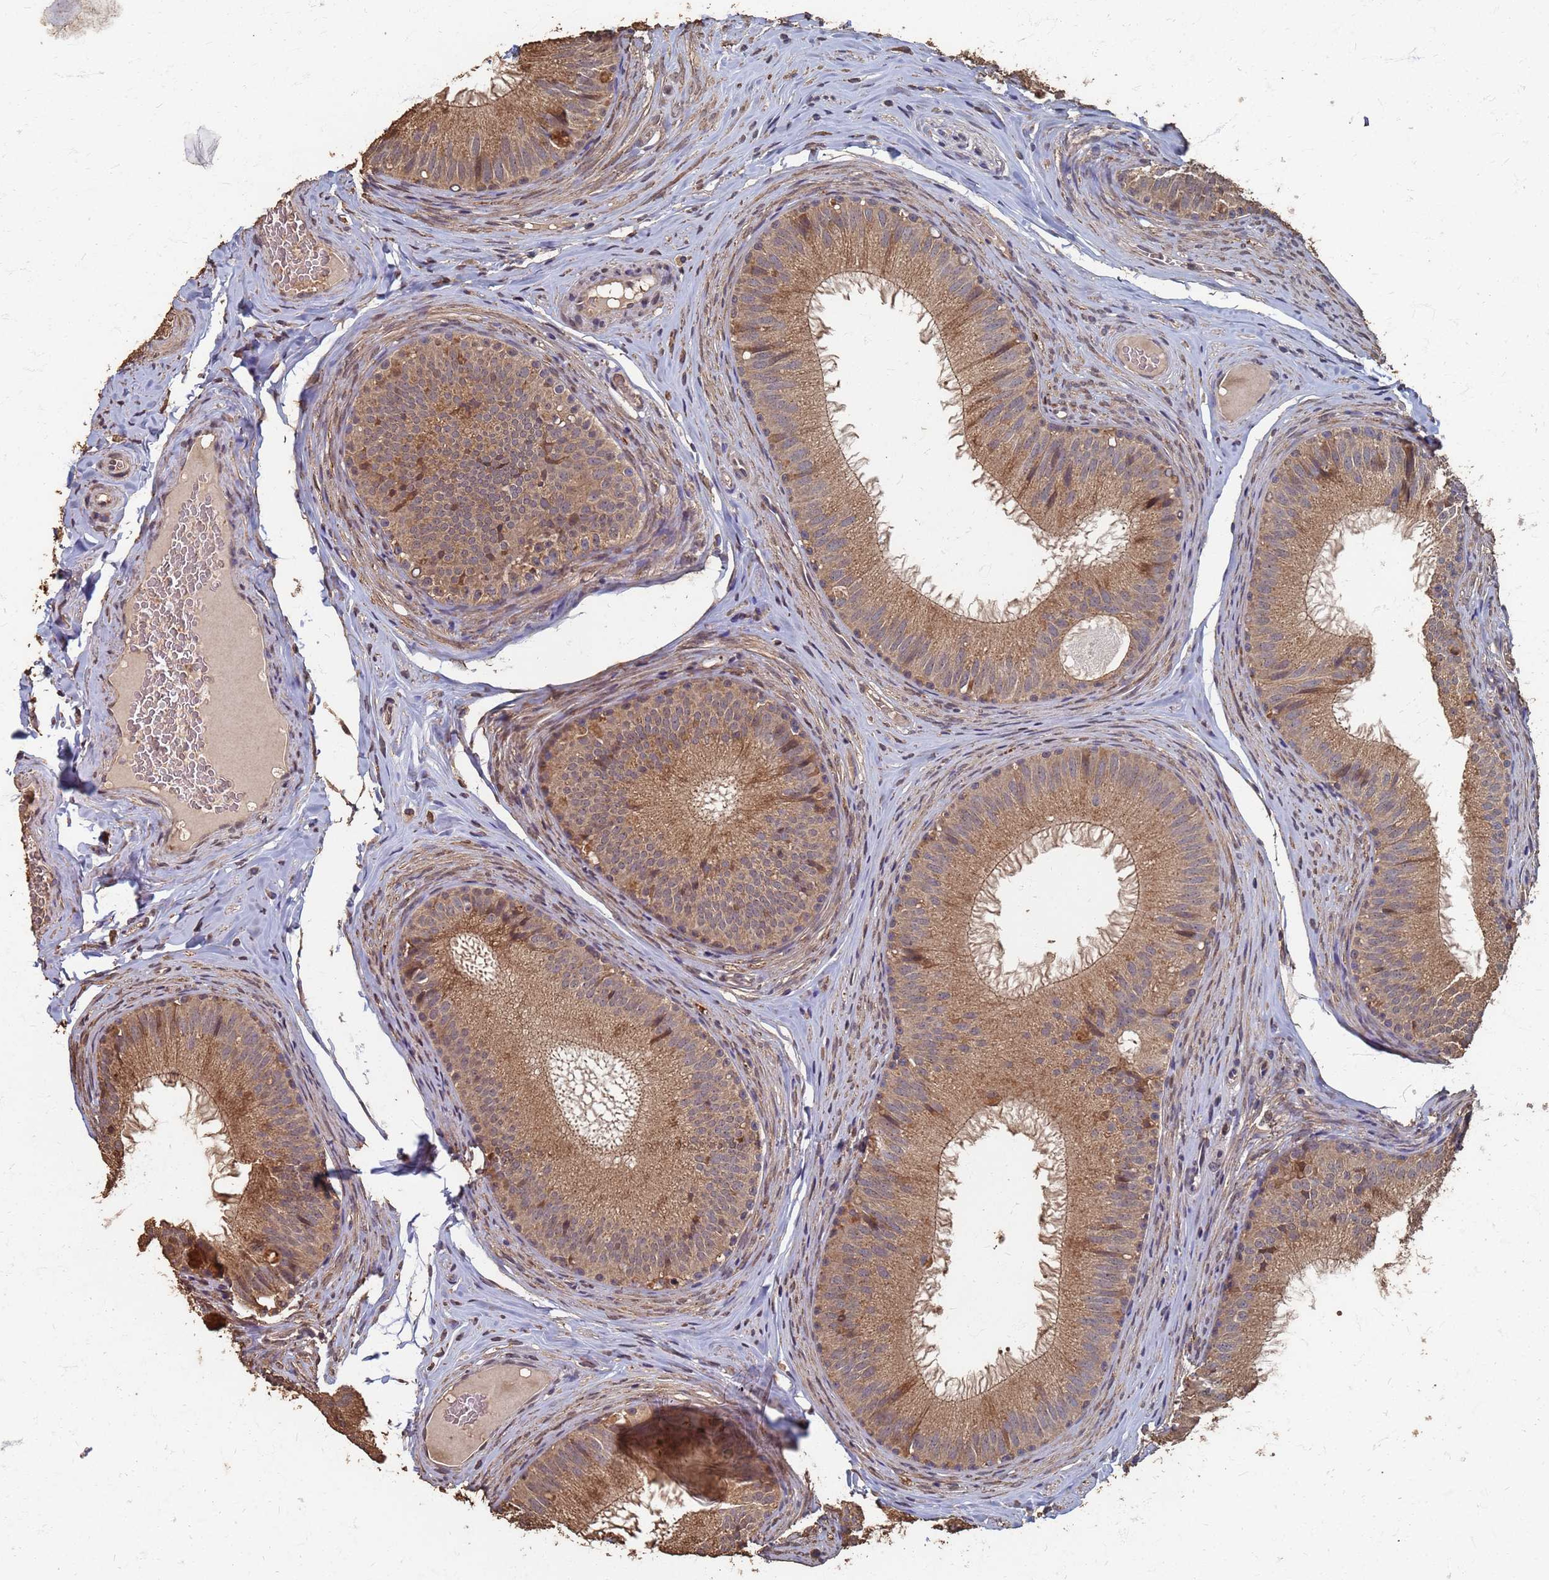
{"staining": {"intensity": "moderate", "quantity": ">75%", "location": "cytoplasmic/membranous"}, "tissue": "epididymis", "cell_type": "Glandular cells", "image_type": "normal", "snomed": [{"axis": "morphology", "description": "Normal tissue, NOS"}, {"axis": "topography", "description": "Epididymis"}], "caption": "Immunohistochemistry (IHC) histopathology image of benign epididymis: human epididymis stained using IHC displays medium levels of moderate protein expression localized specifically in the cytoplasmic/membranous of glandular cells, appearing as a cytoplasmic/membranous brown color.", "gene": "DPH5", "patient": {"sex": "male", "age": 34}}